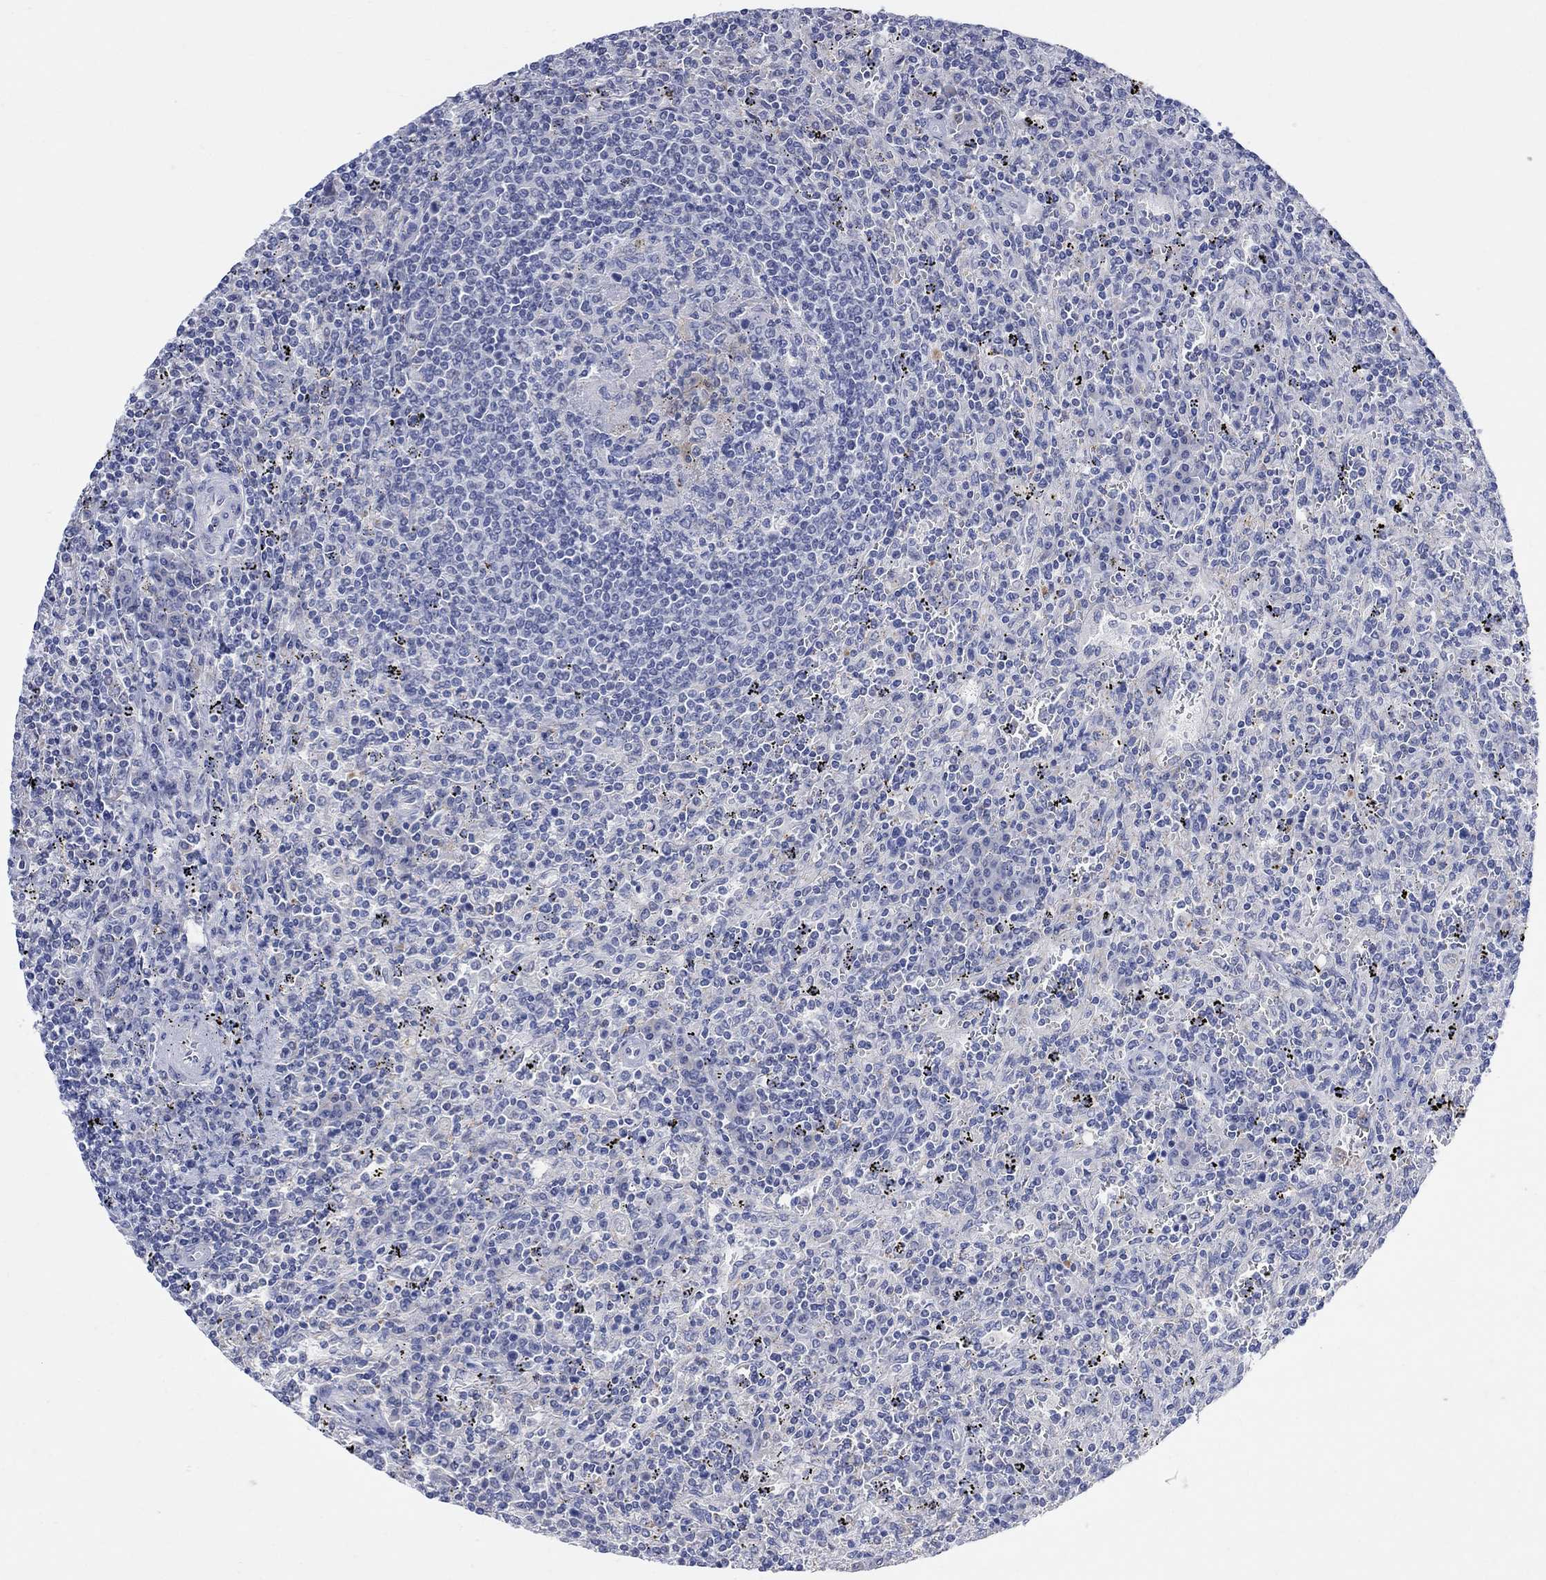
{"staining": {"intensity": "negative", "quantity": "none", "location": "none"}, "tissue": "lymphoma", "cell_type": "Tumor cells", "image_type": "cancer", "snomed": [{"axis": "morphology", "description": "Malignant lymphoma, non-Hodgkin's type, Low grade"}, {"axis": "topography", "description": "Spleen"}], "caption": "The micrograph reveals no significant expression in tumor cells of lymphoma.", "gene": "FBP2", "patient": {"sex": "male", "age": 62}}